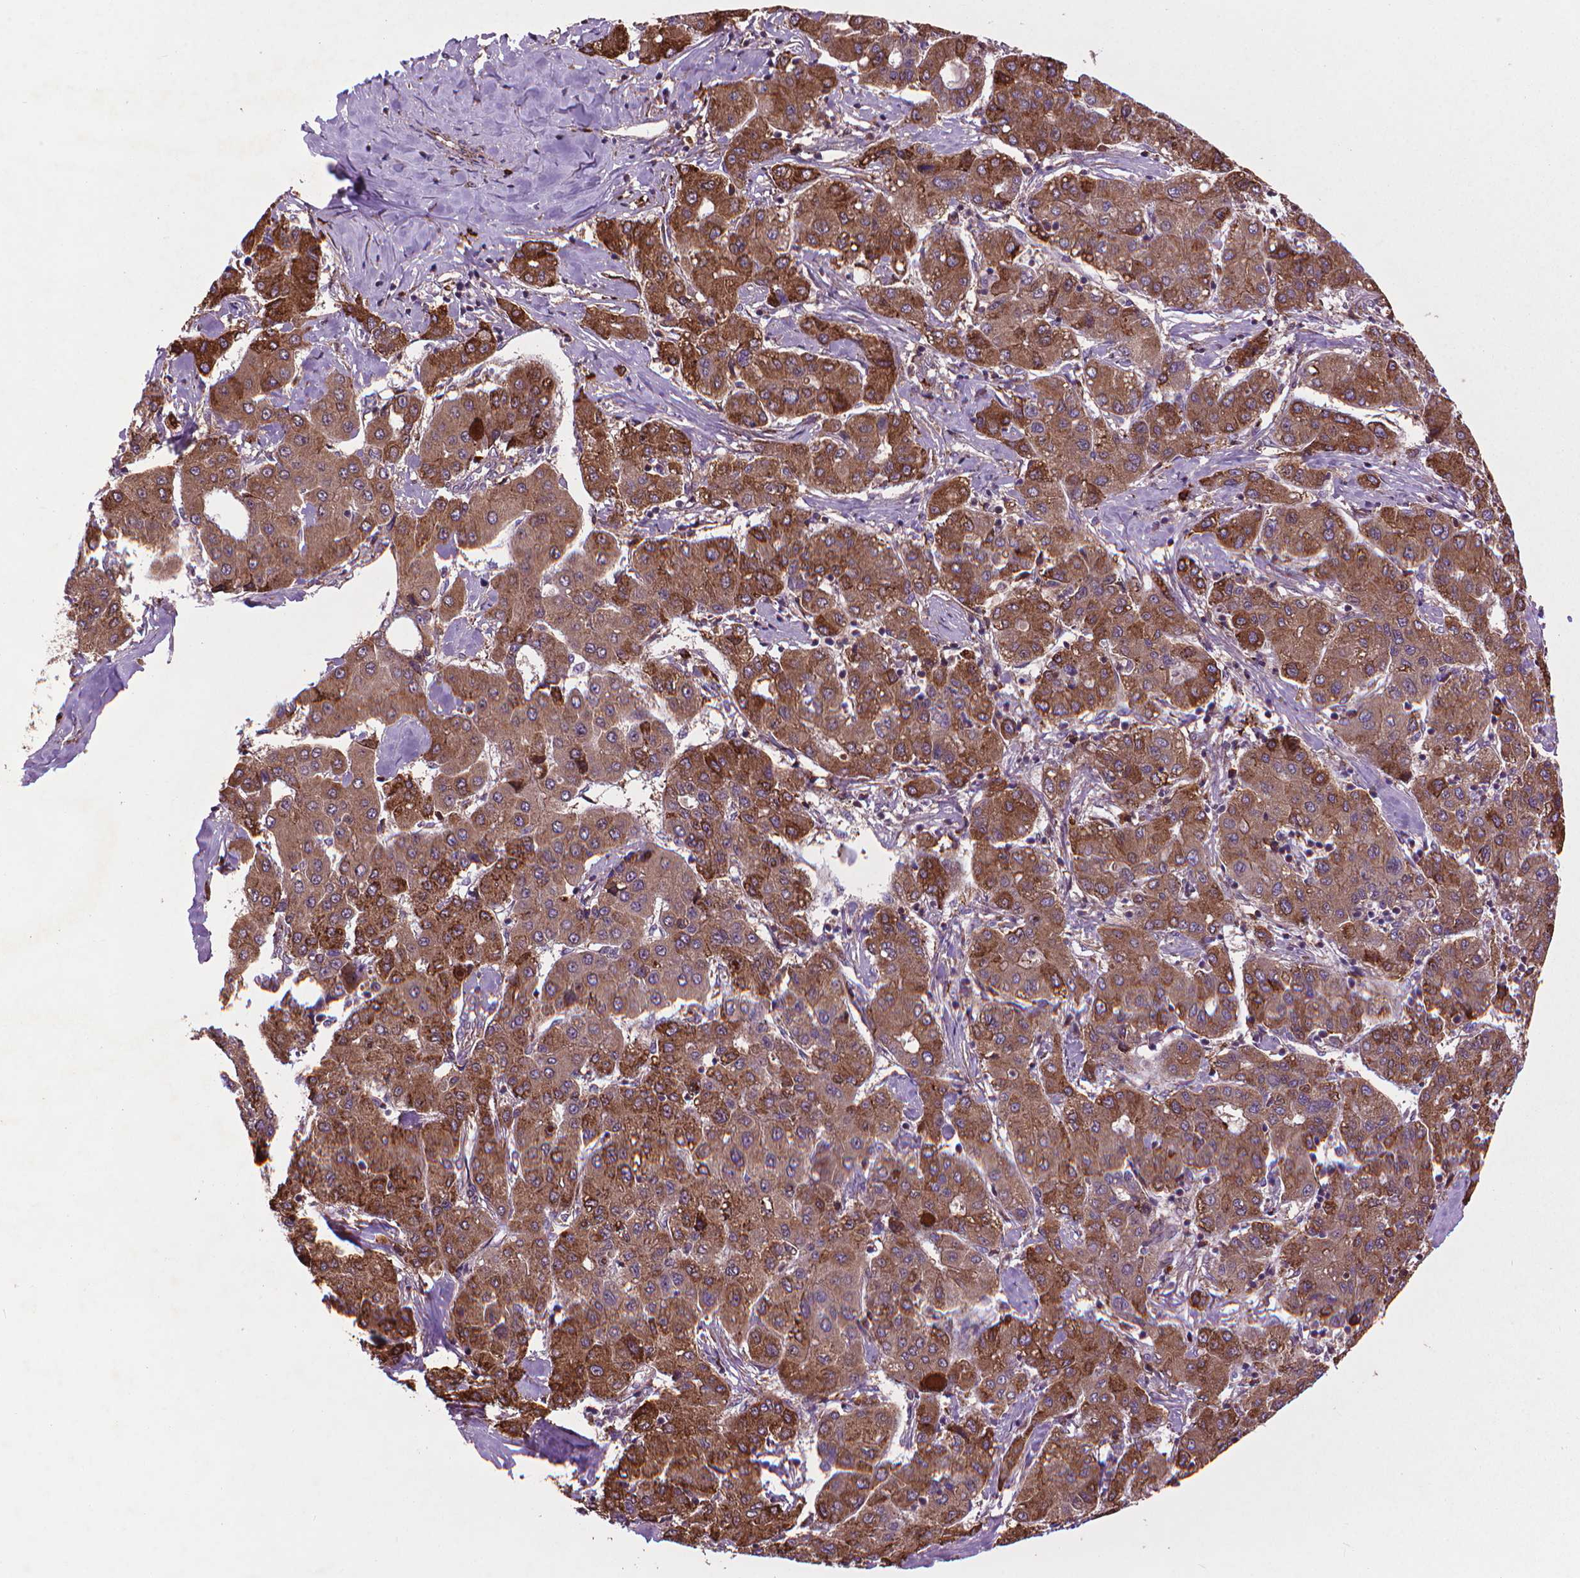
{"staining": {"intensity": "moderate", "quantity": ">75%", "location": "cytoplasmic/membranous"}, "tissue": "liver cancer", "cell_type": "Tumor cells", "image_type": "cancer", "snomed": [{"axis": "morphology", "description": "Carcinoma, Hepatocellular, NOS"}, {"axis": "topography", "description": "Liver"}], "caption": "Brown immunohistochemical staining in human liver cancer reveals moderate cytoplasmic/membranous staining in about >75% of tumor cells.", "gene": "MYH14", "patient": {"sex": "male", "age": 65}}